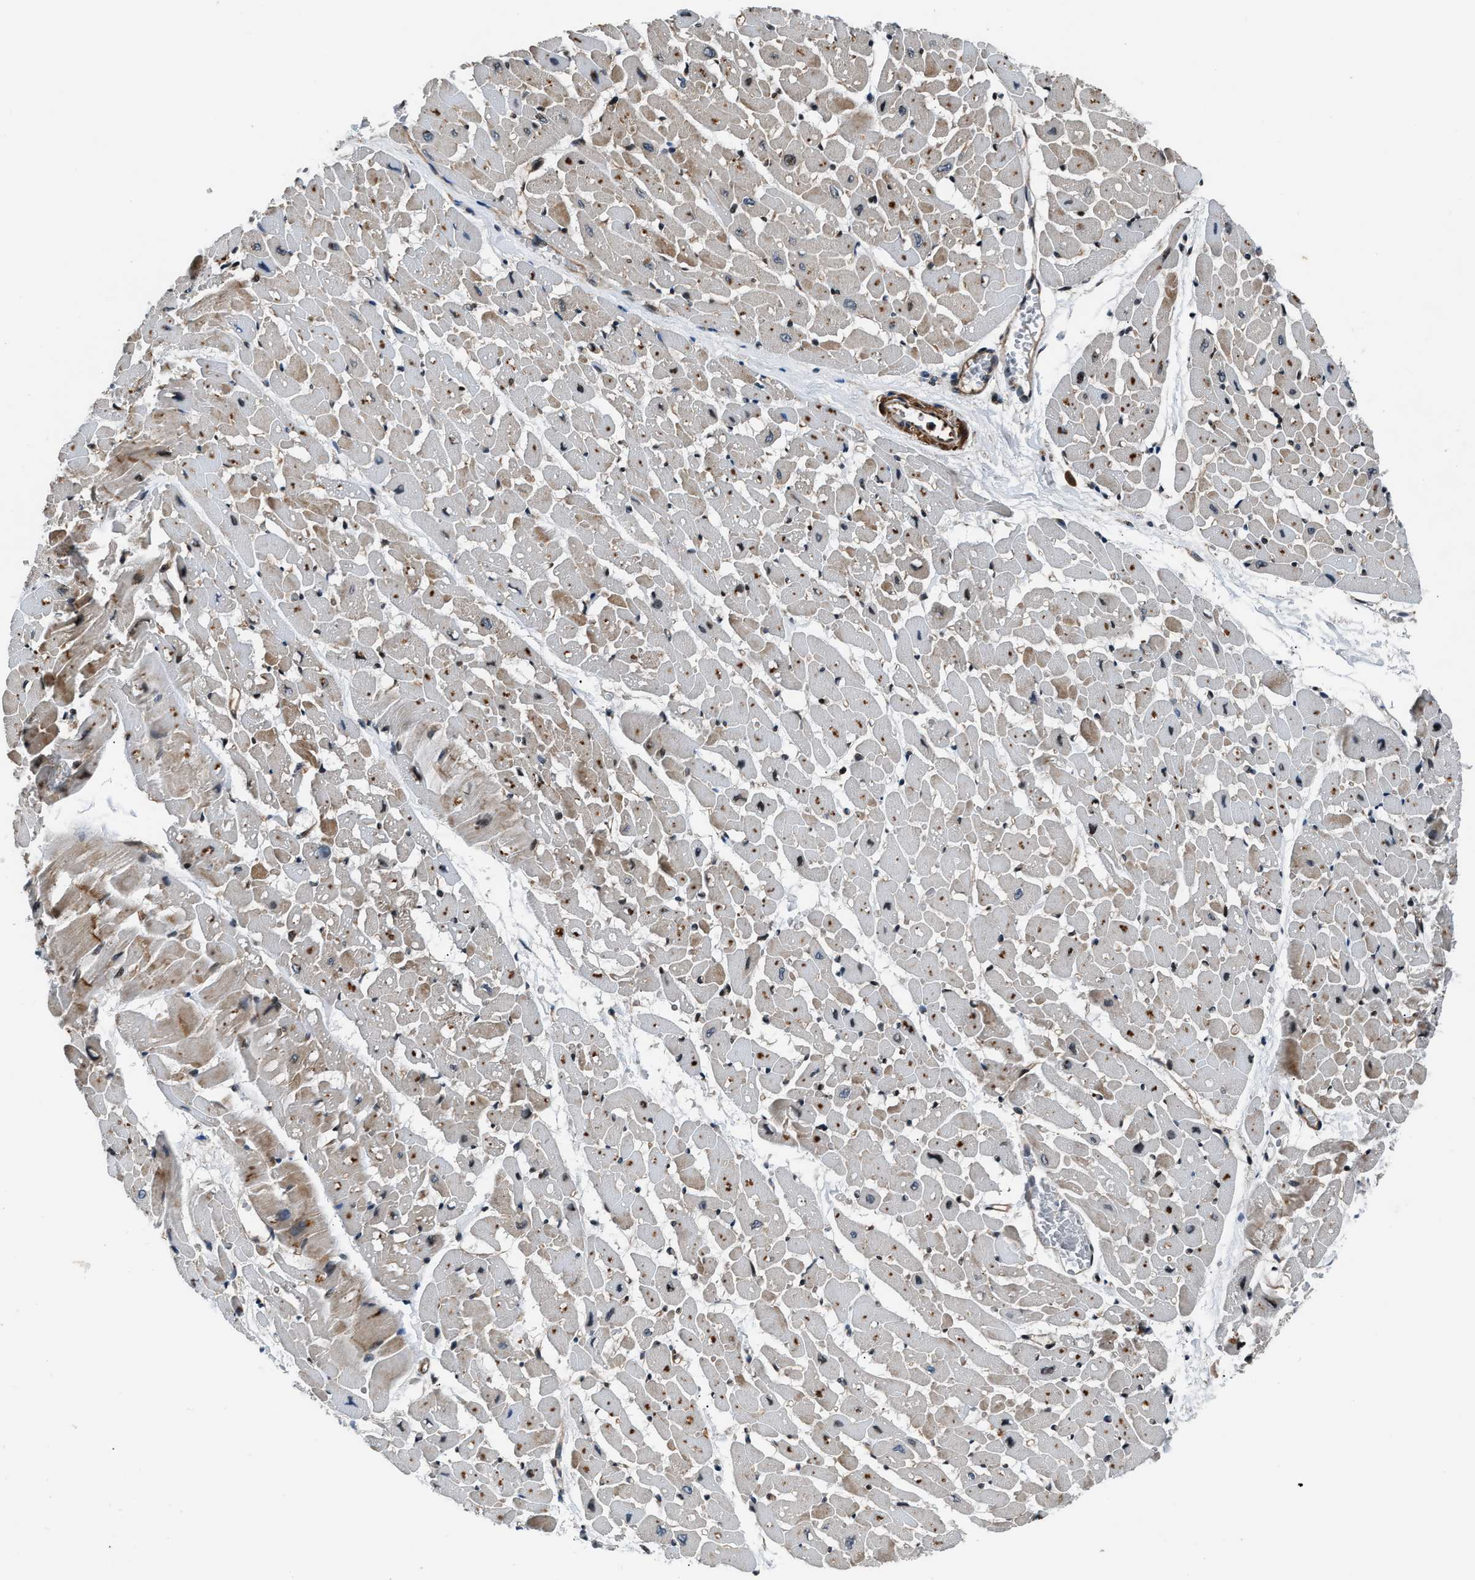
{"staining": {"intensity": "moderate", "quantity": ">75%", "location": "cytoplasmic/membranous"}, "tissue": "heart muscle", "cell_type": "Cardiomyocytes", "image_type": "normal", "snomed": [{"axis": "morphology", "description": "Normal tissue, NOS"}, {"axis": "topography", "description": "Heart"}], "caption": "Immunohistochemistry (IHC) (DAB (3,3'-diaminobenzidine)) staining of normal human heart muscle reveals moderate cytoplasmic/membranous protein positivity in about >75% of cardiomyocytes. (DAB (3,3'-diaminobenzidine) IHC with brightfield microscopy, high magnification).", "gene": "DYNC2I1", "patient": {"sex": "male", "age": 45}}